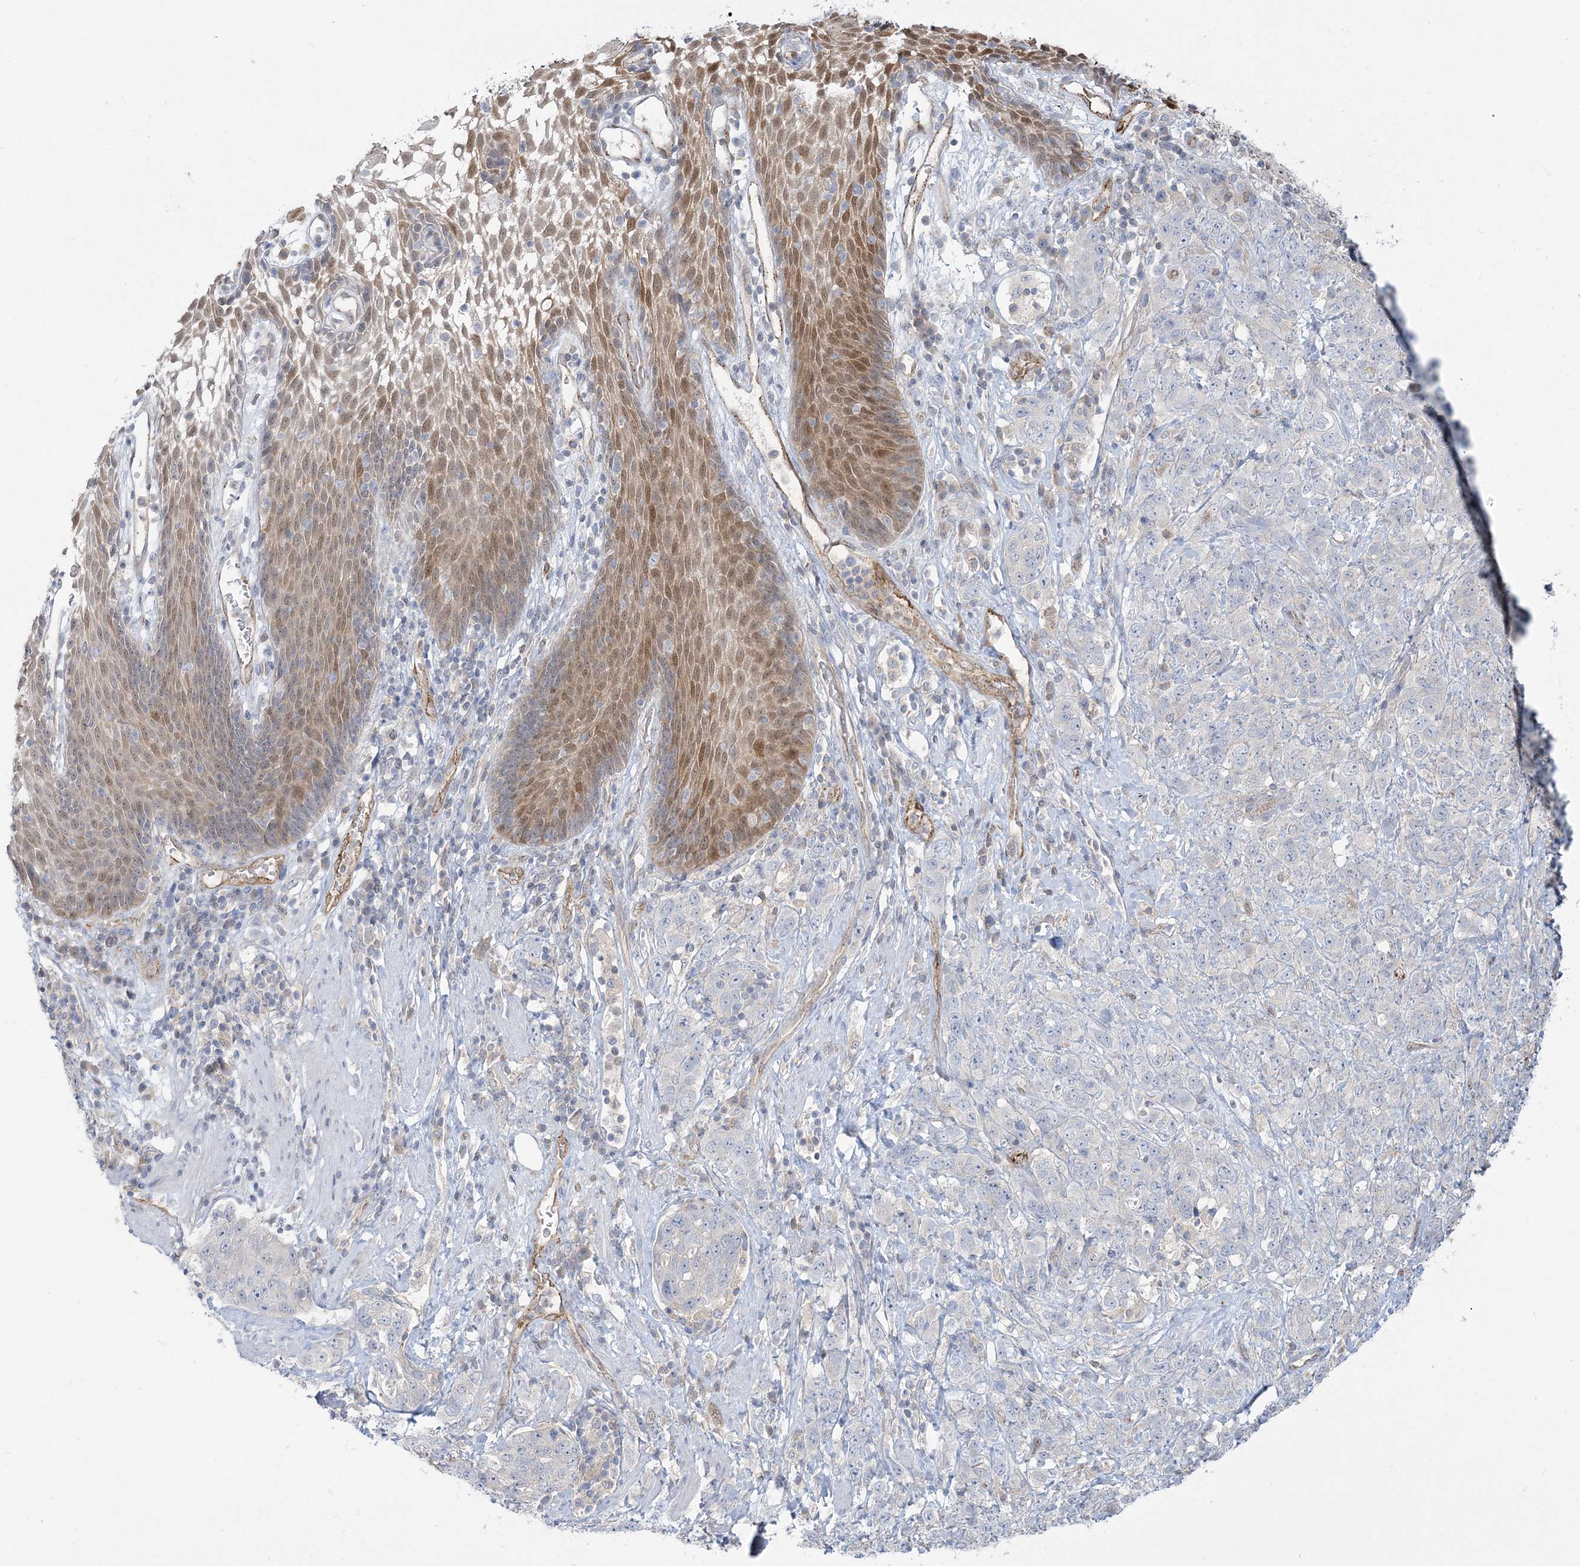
{"staining": {"intensity": "negative", "quantity": "none", "location": "none"}, "tissue": "stomach cancer", "cell_type": "Tumor cells", "image_type": "cancer", "snomed": [{"axis": "morphology", "description": "Adenocarcinoma, NOS"}, {"axis": "topography", "description": "Stomach"}], "caption": "Stomach adenocarcinoma was stained to show a protein in brown. There is no significant positivity in tumor cells. (Stains: DAB IHC with hematoxylin counter stain, Microscopy: brightfield microscopy at high magnification).", "gene": "INPP1", "patient": {"sex": "male", "age": 48}}